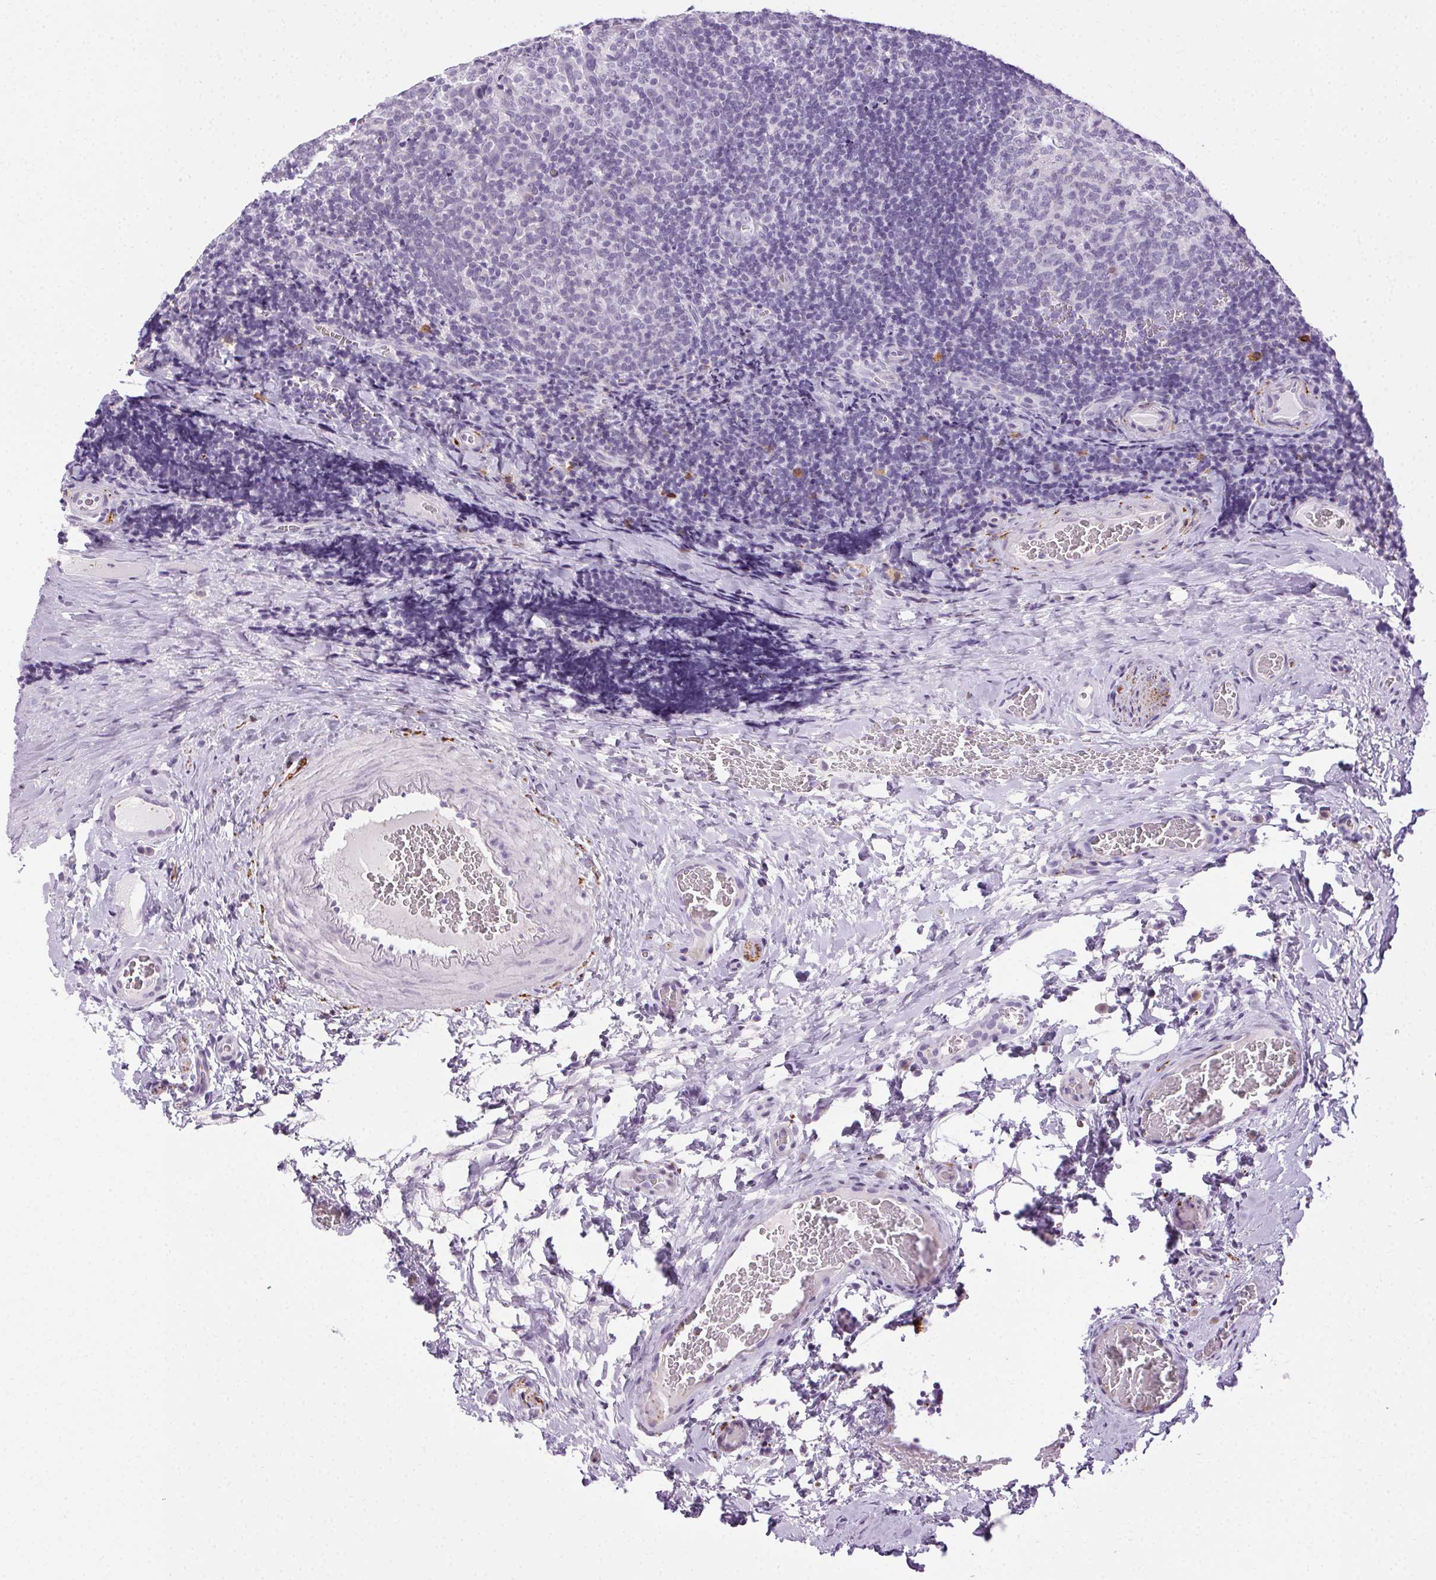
{"staining": {"intensity": "negative", "quantity": "none", "location": "none"}, "tissue": "tonsil", "cell_type": "Germinal center cells", "image_type": "normal", "snomed": [{"axis": "morphology", "description": "Normal tissue, NOS"}, {"axis": "morphology", "description": "Inflammation, NOS"}, {"axis": "topography", "description": "Tonsil"}], "caption": "Immunohistochemical staining of benign tonsil shows no significant positivity in germinal center cells. (Immunohistochemistry (ihc), brightfield microscopy, high magnification).", "gene": "CADPS", "patient": {"sex": "female", "age": 31}}